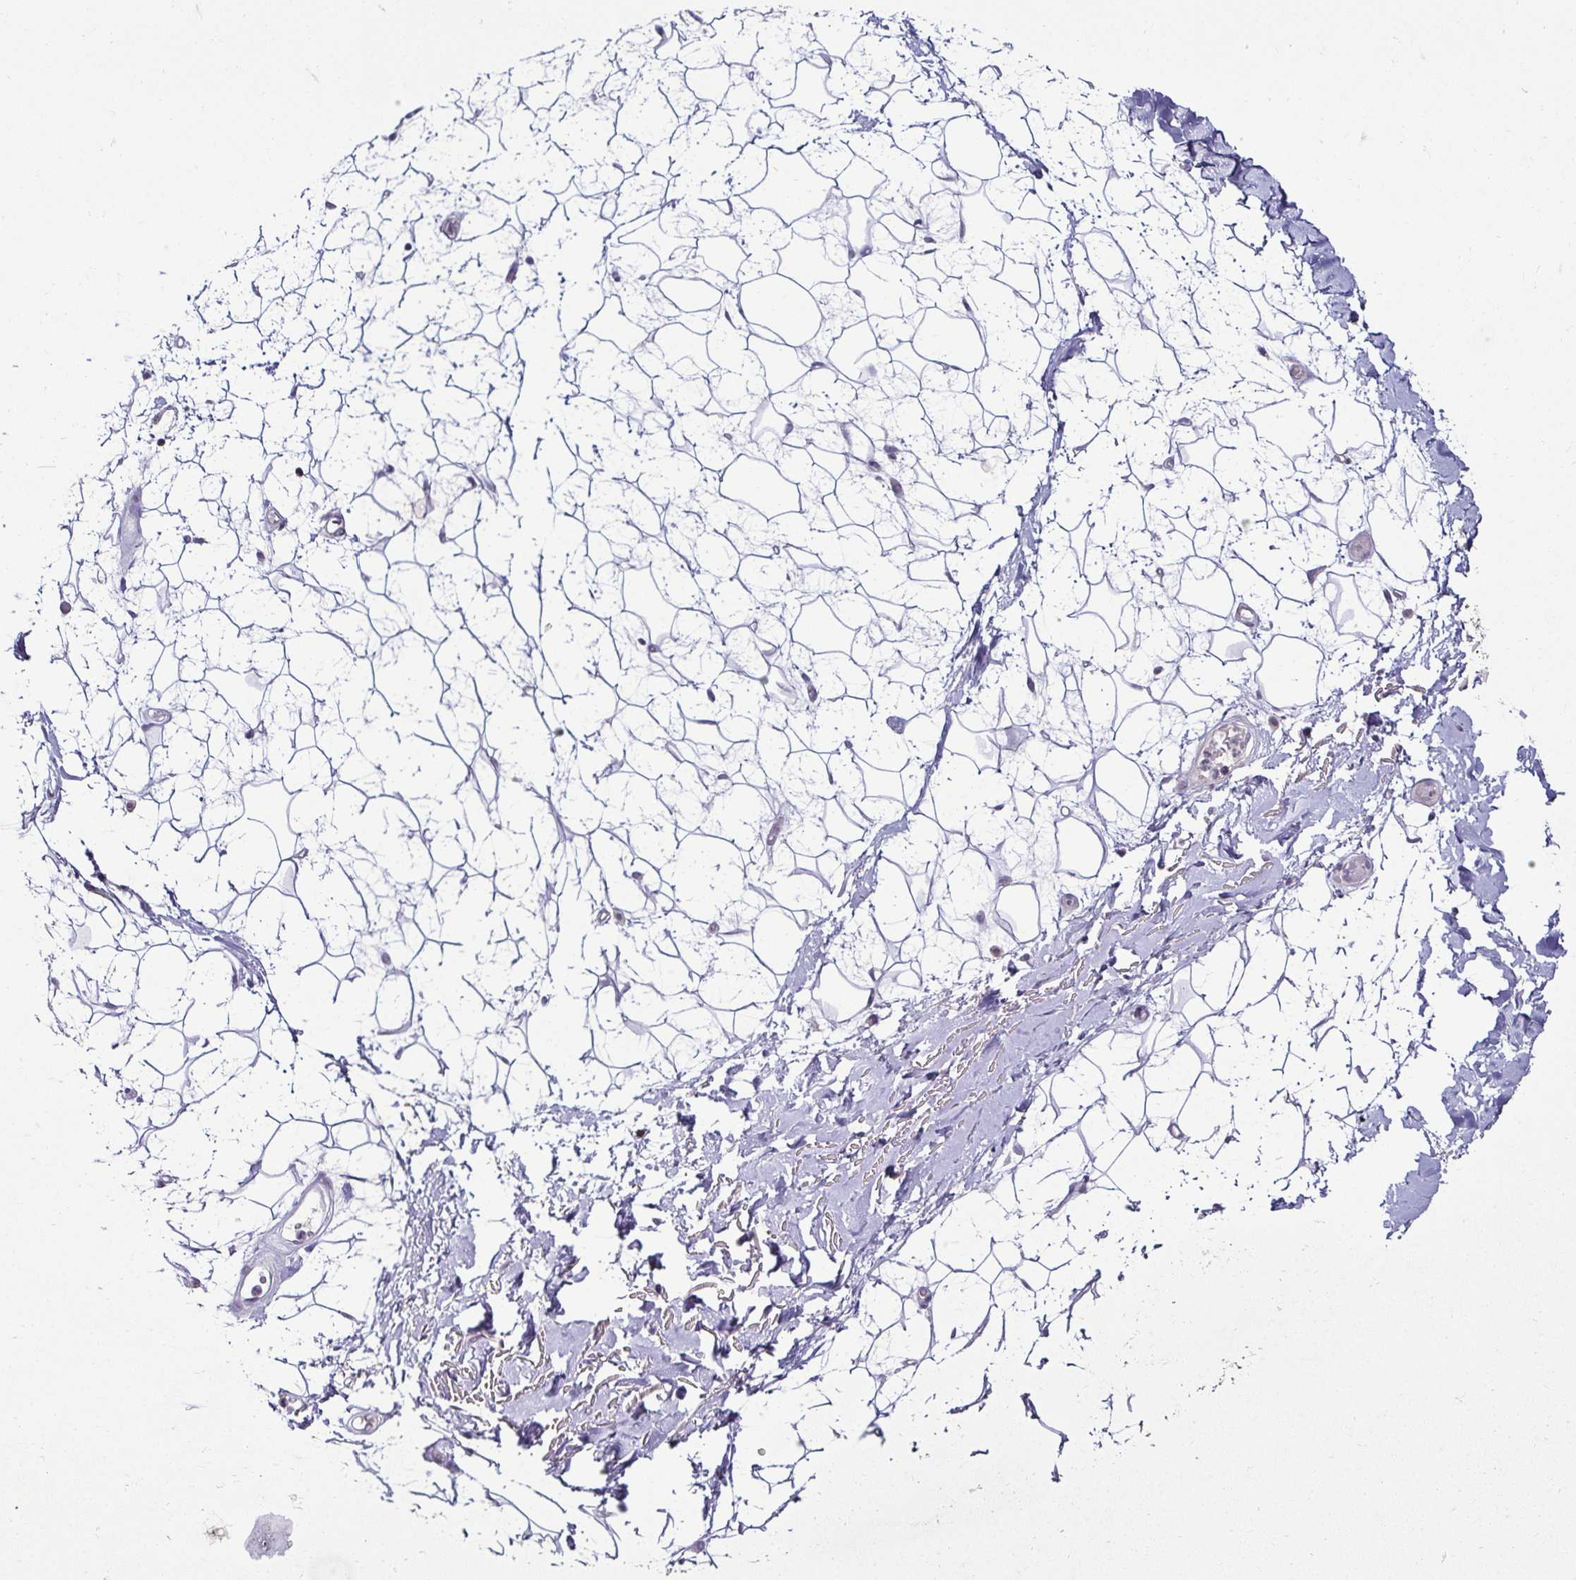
{"staining": {"intensity": "negative", "quantity": "none", "location": "none"}, "tissue": "adipose tissue", "cell_type": "Adipocytes", "image_type": "normal", "snomed": [{"axis": "morphology", "description": "Normal tissue, NOS"}, {"axis": "topography", "description": "Anal"}, {"axis": "topography", "description": "Peripheral nerve tissue"}], "caption": "Protein analysis of unremarkable adipose tissue displays no significant staining in adipocytes.", "gene": "HOPX", "patient": {"sex": "male", "age": 78}}